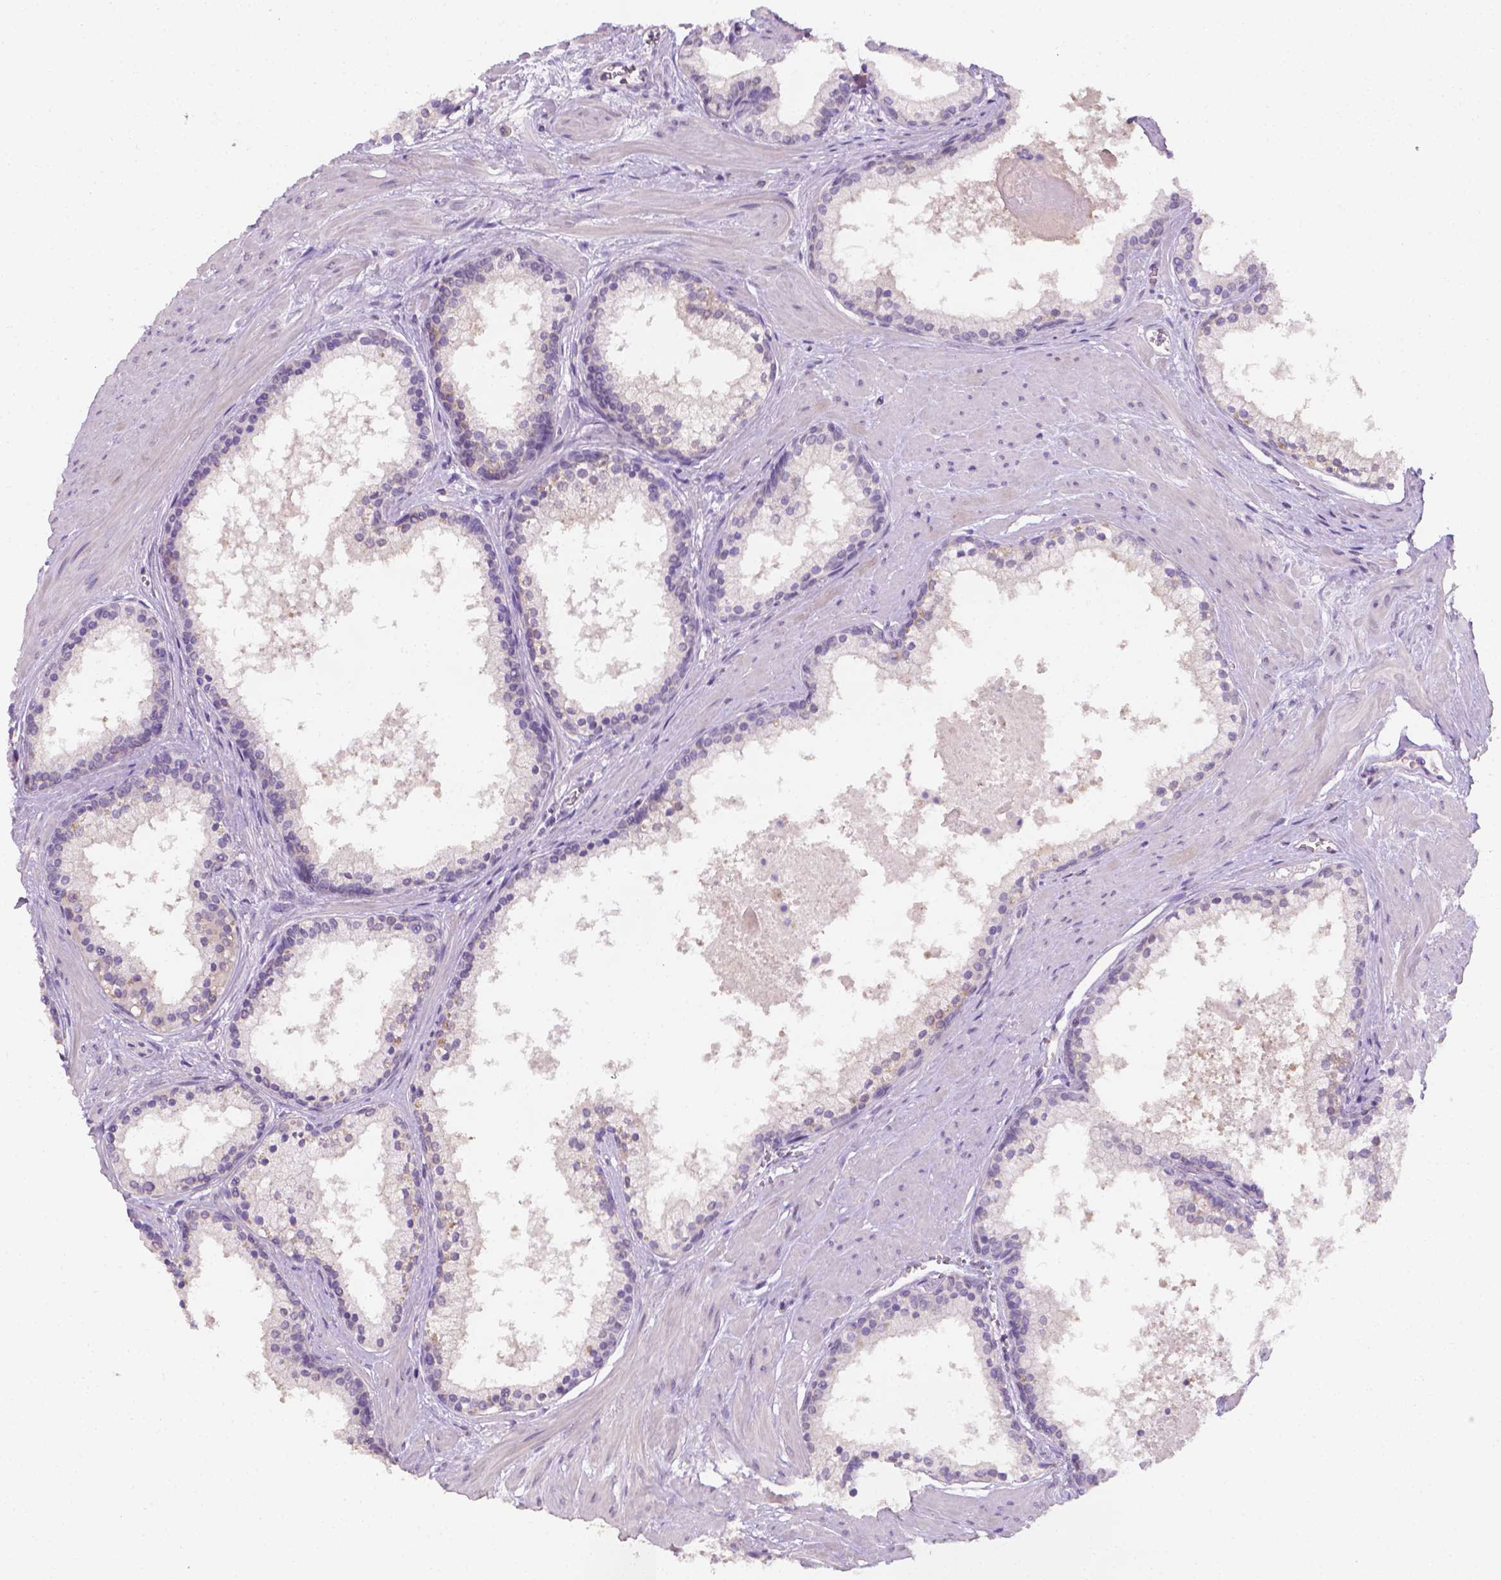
{"staining": {"intensity": "moderate", "quantity": "<25%", "location": "cytoplasmic/membranous"}, "tissue": "prostate", "cell_type": "Glandular cells", "image_type": "normal", "snomed": [{"axis": "morphology", "description": "Normal tissue, NOS"}, {"axis": "topography", "description": "Prostate"}], "caption": "Immunohistochemistry (DAB (3,3'-diaminobenzidine)) staining of benign prostate reveals moderate cytoplasmic/membranous protein positivity in about <25% of glandular cells.", "gene": "FASN", "patient": {"sex": "male", "age": 61}}